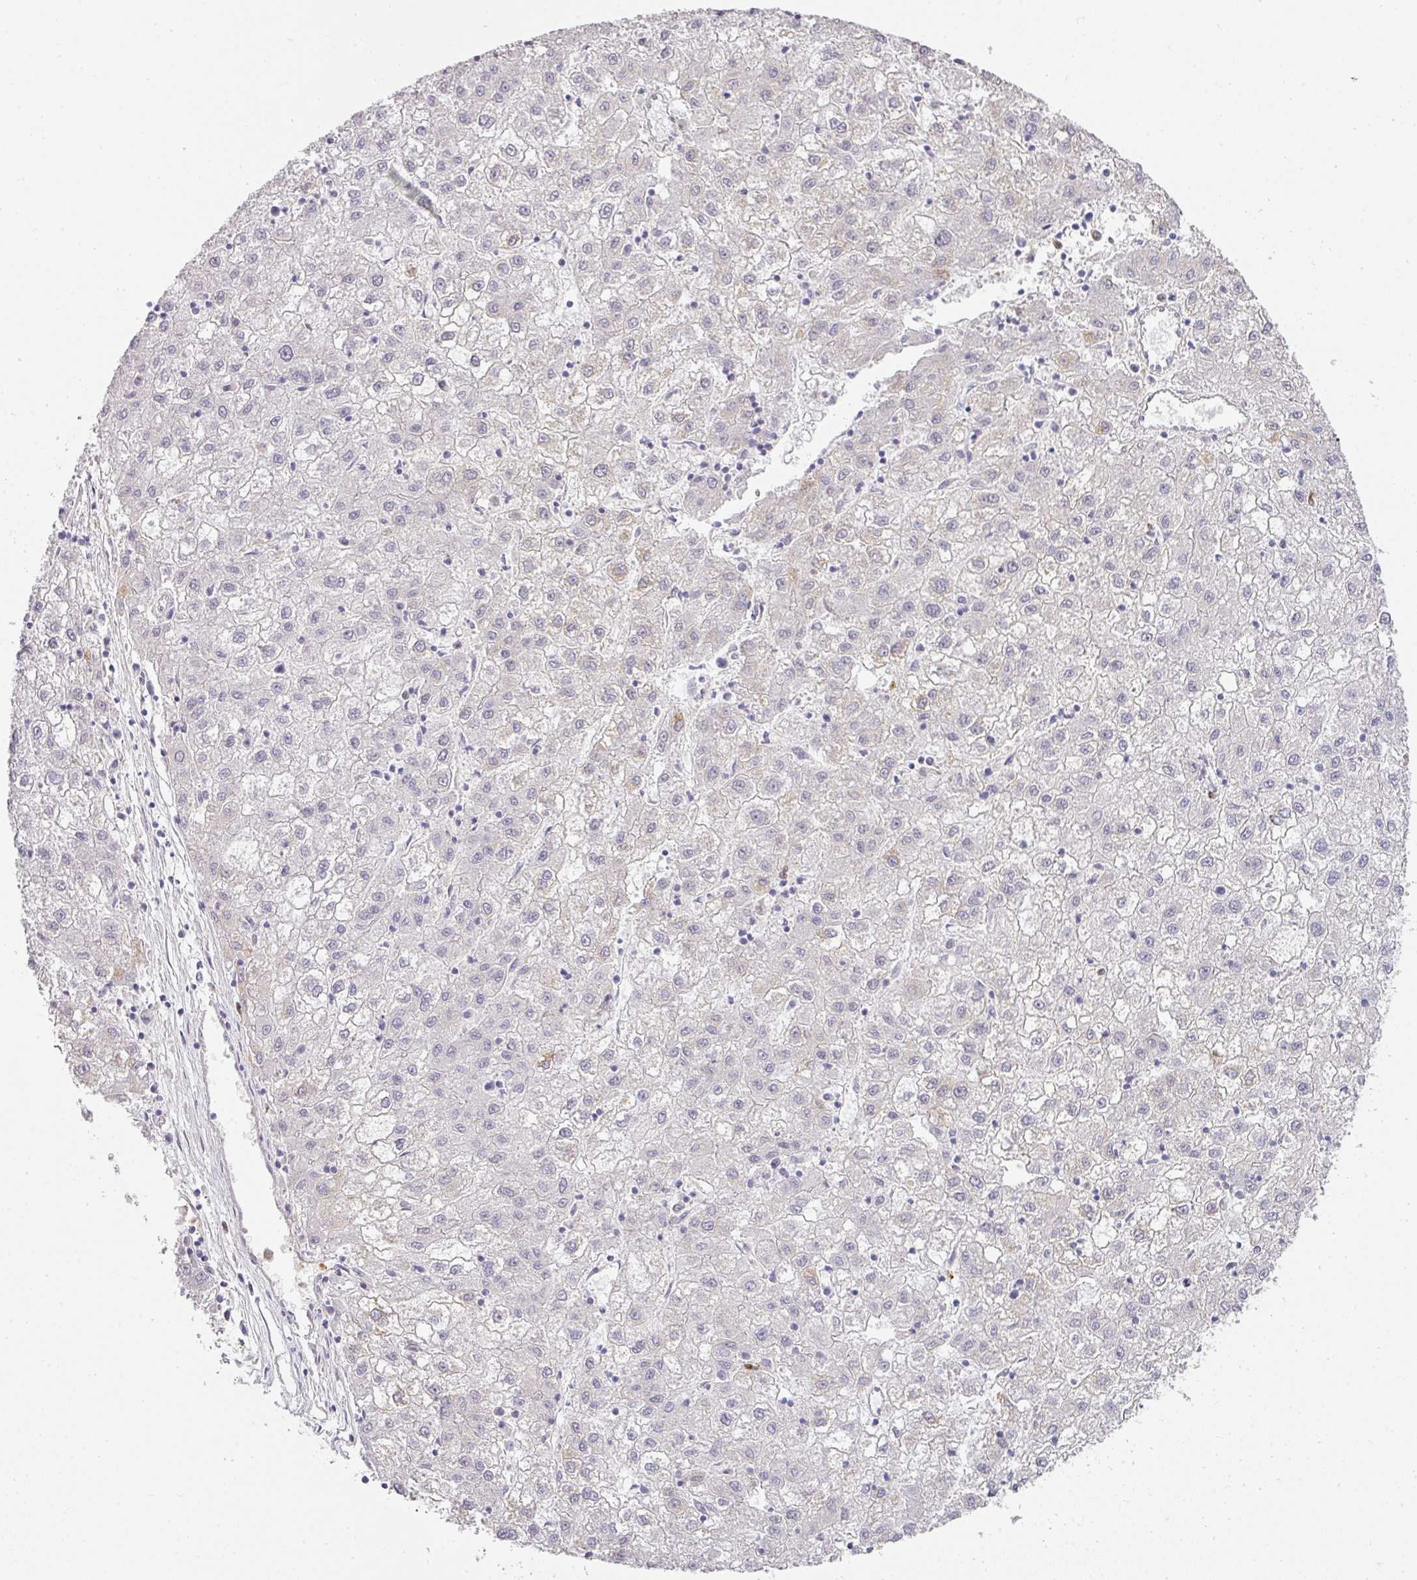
{"staining": {"intensity": "negative", "quantity": "none", "location": "none"}, "tissue": "liver cancer", "cell_type": "Tumor cells", "image_type": "cancer", "snomed": [{"axis": "morphology", "description": "Carcinoma, Hepatocellular, NOS"}, {"axis": "topography", "description": "Liver"}], "caption": "Immunohistochemical staining of hepatocellular carcinoma (liver) reveals no significant positivity in tumor cells.", "gene": "HHEX", "patient": {"sex": "male", "age": 72}}